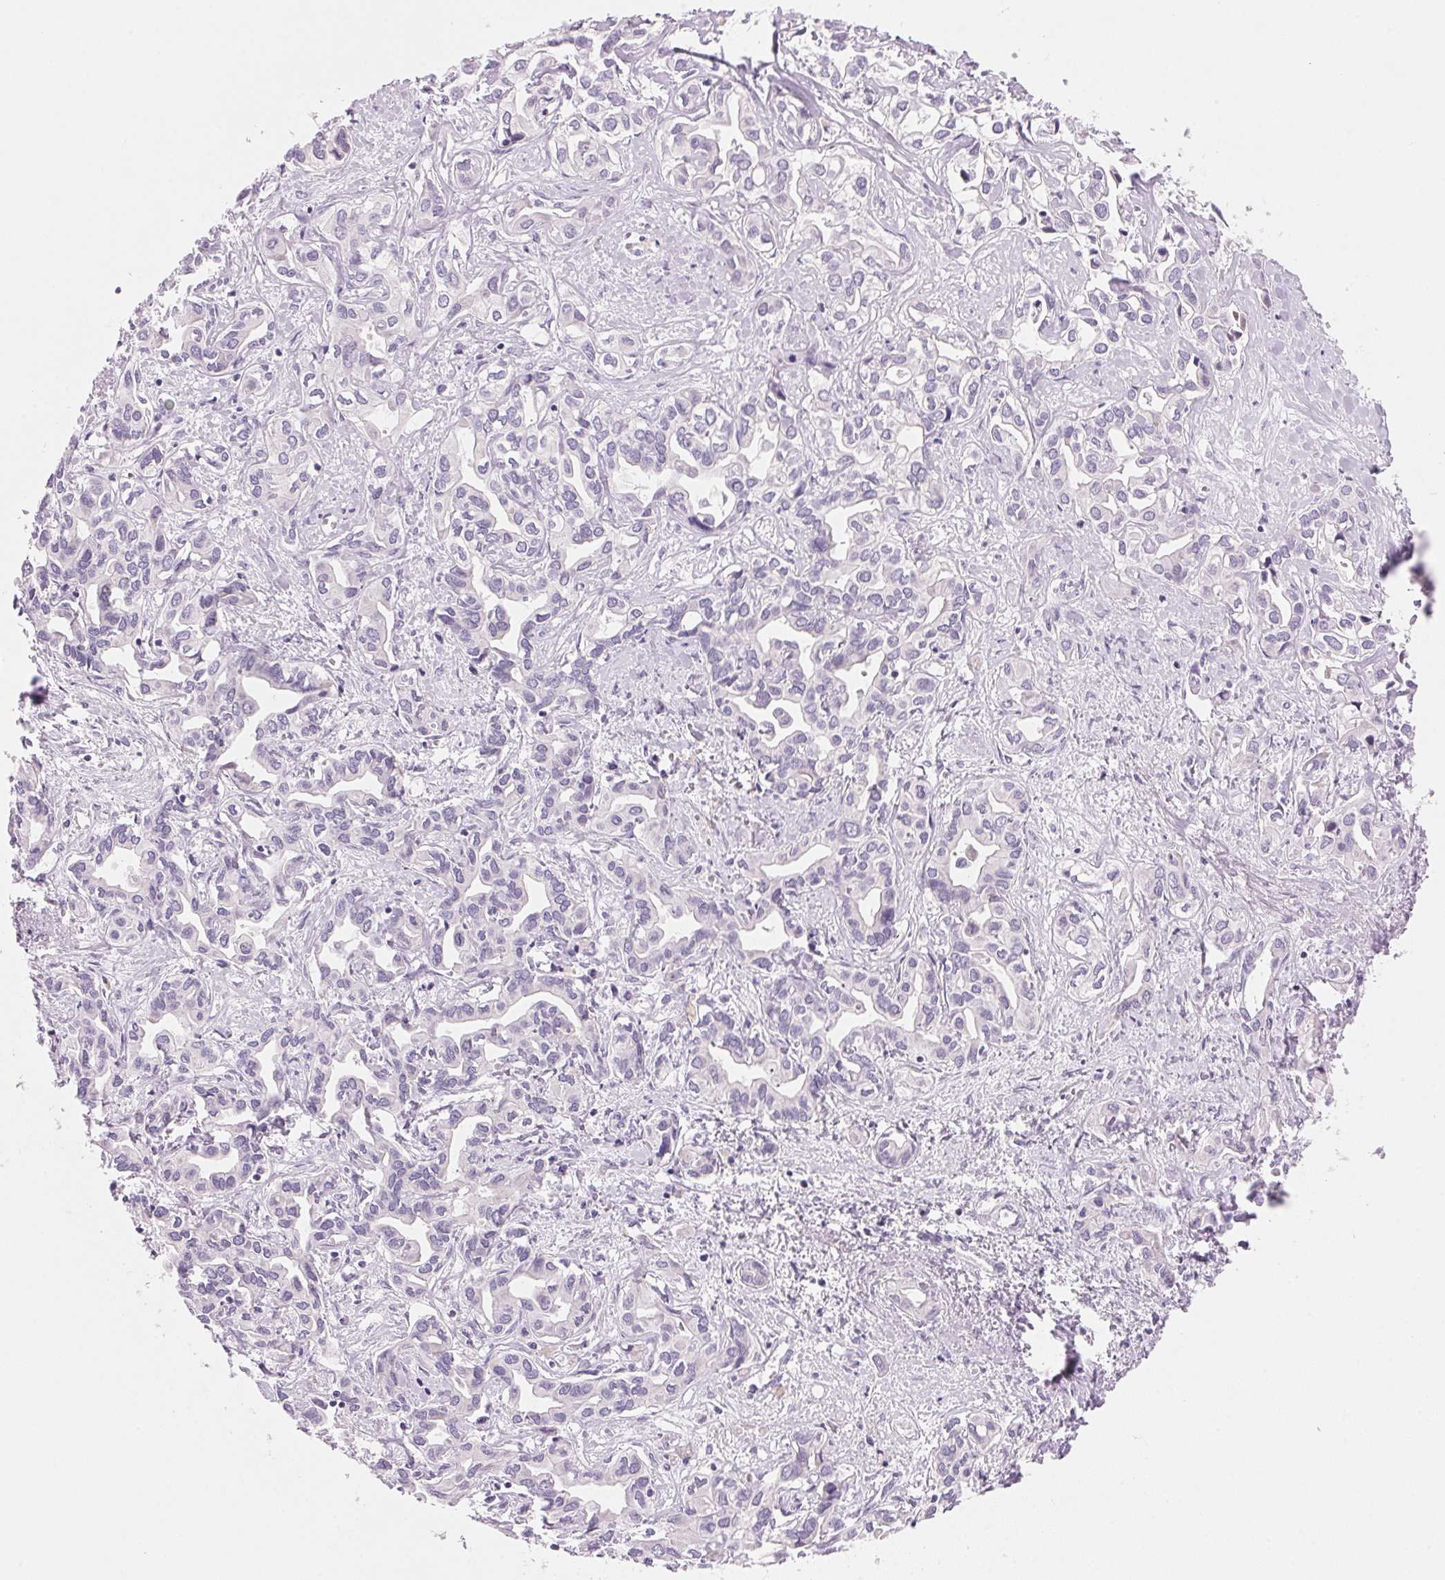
{"staining": {"intensity": "negative", "quantity": "none", "location": "none"}, "tissue": "liver cancer", "cell_type": "Tumor cells", "image_type": "cancer", "snomed": [{"axis": "morphology", "description": "Cholangiocarcinoma"}, {"axis": "topography", "description": "Liver"}], "caption": "IHC of liver cancer exhibits no positivity in tumor cells. (DAB (3,3'-diaminobenzidine) immunohistochemistry (IHC), high magnification).", "gene": "CYP11B1", "patient": {"sex": "female", "age": 64}}